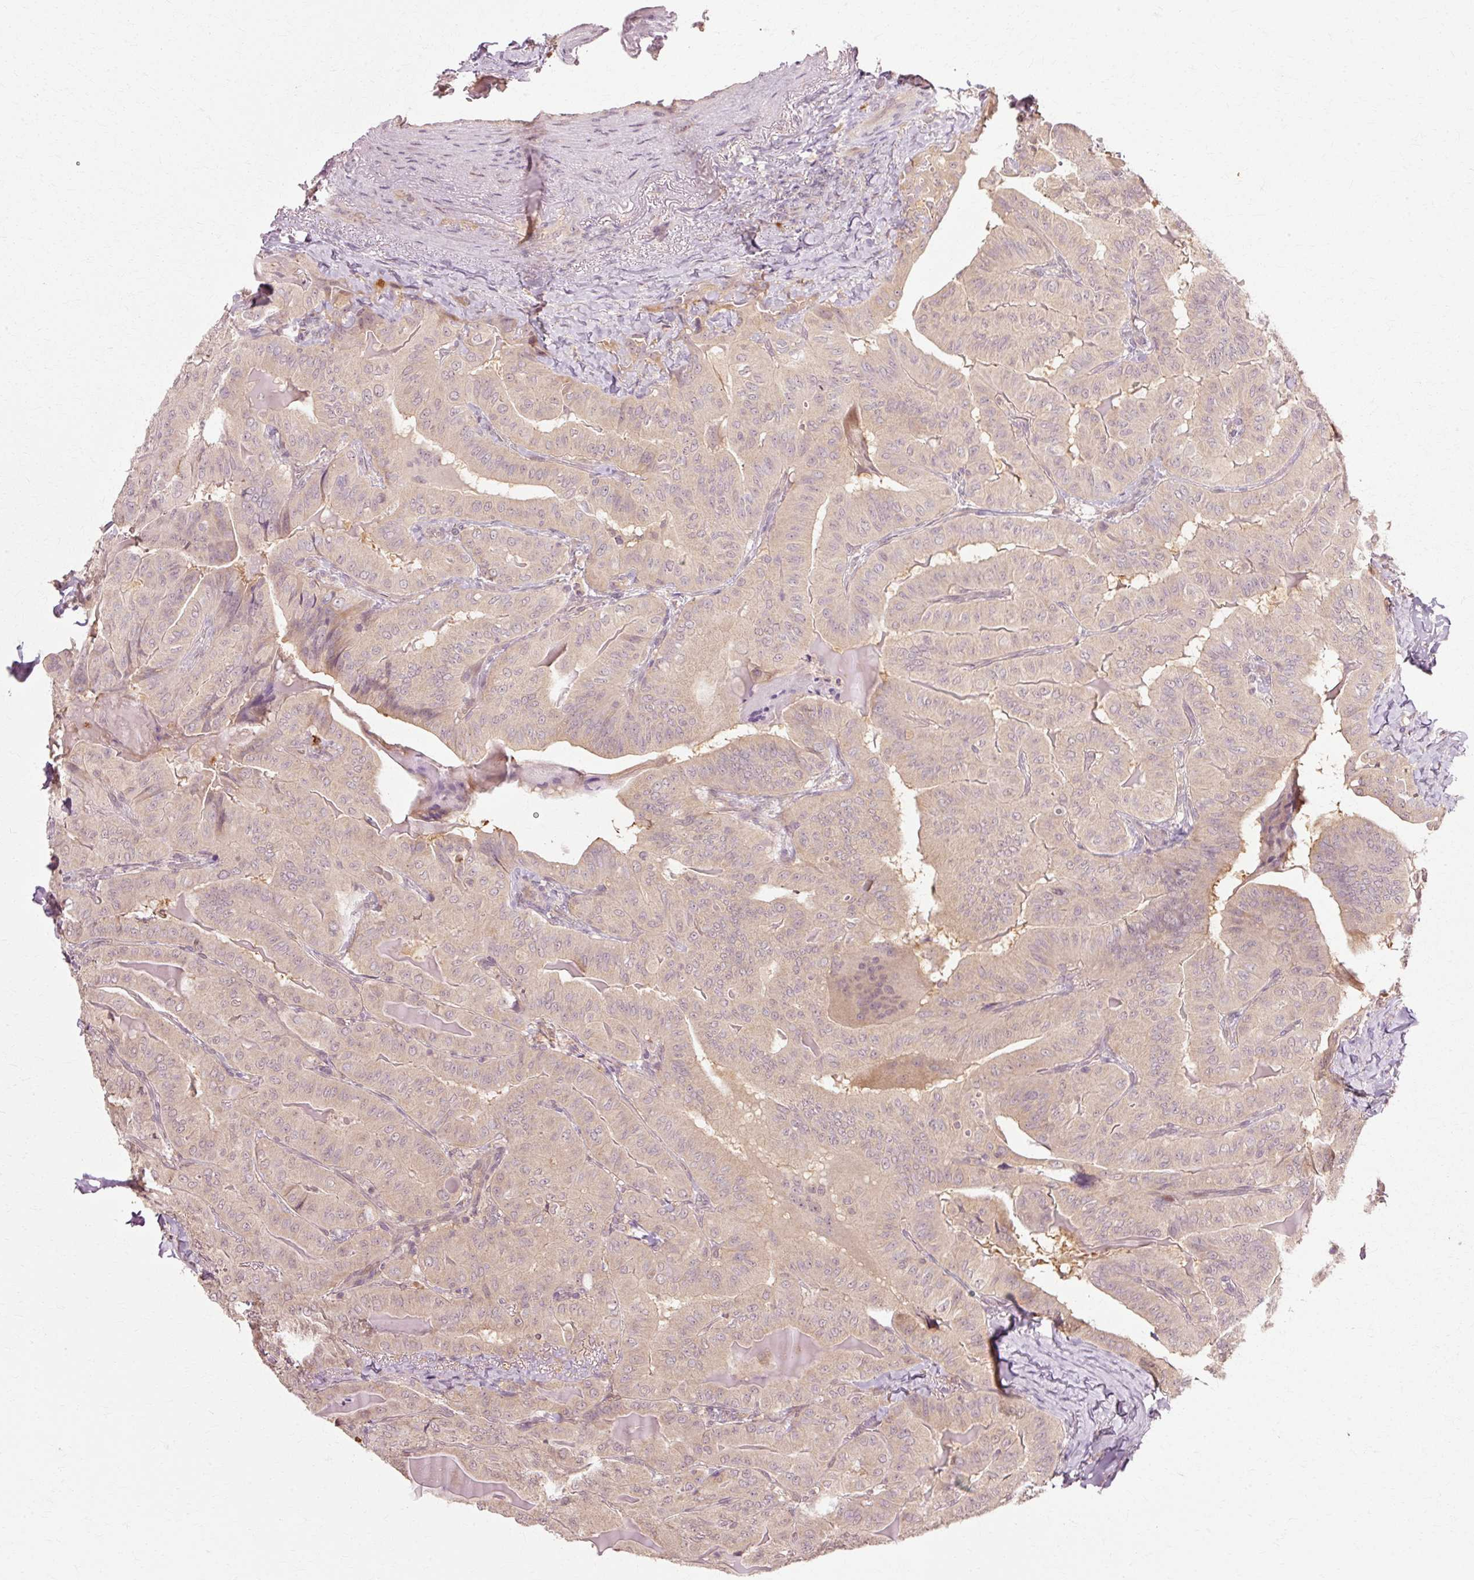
{"staining": {"intensity": "negative", "quantity": "none", "location": "none"}, "tissue": "thyroid cancer", "cell_type": "Tumor cells", "image_type": "cancer", "snomed": [{"axis": "morphology", "description": "Papillary adenocarcinoma, NOS"}, {"axis": "topography", "description": "Thyroid gland"}], "caption": "IHC of human thyroid papillary adenocarcinoma shows no expression in tumor cells. (DAB immunohistochemistry (IHC) visualized using brightfield microscopy, high magnification).", "gene": "RGPD5", "patient": {"sex": "female", "age": 68}}